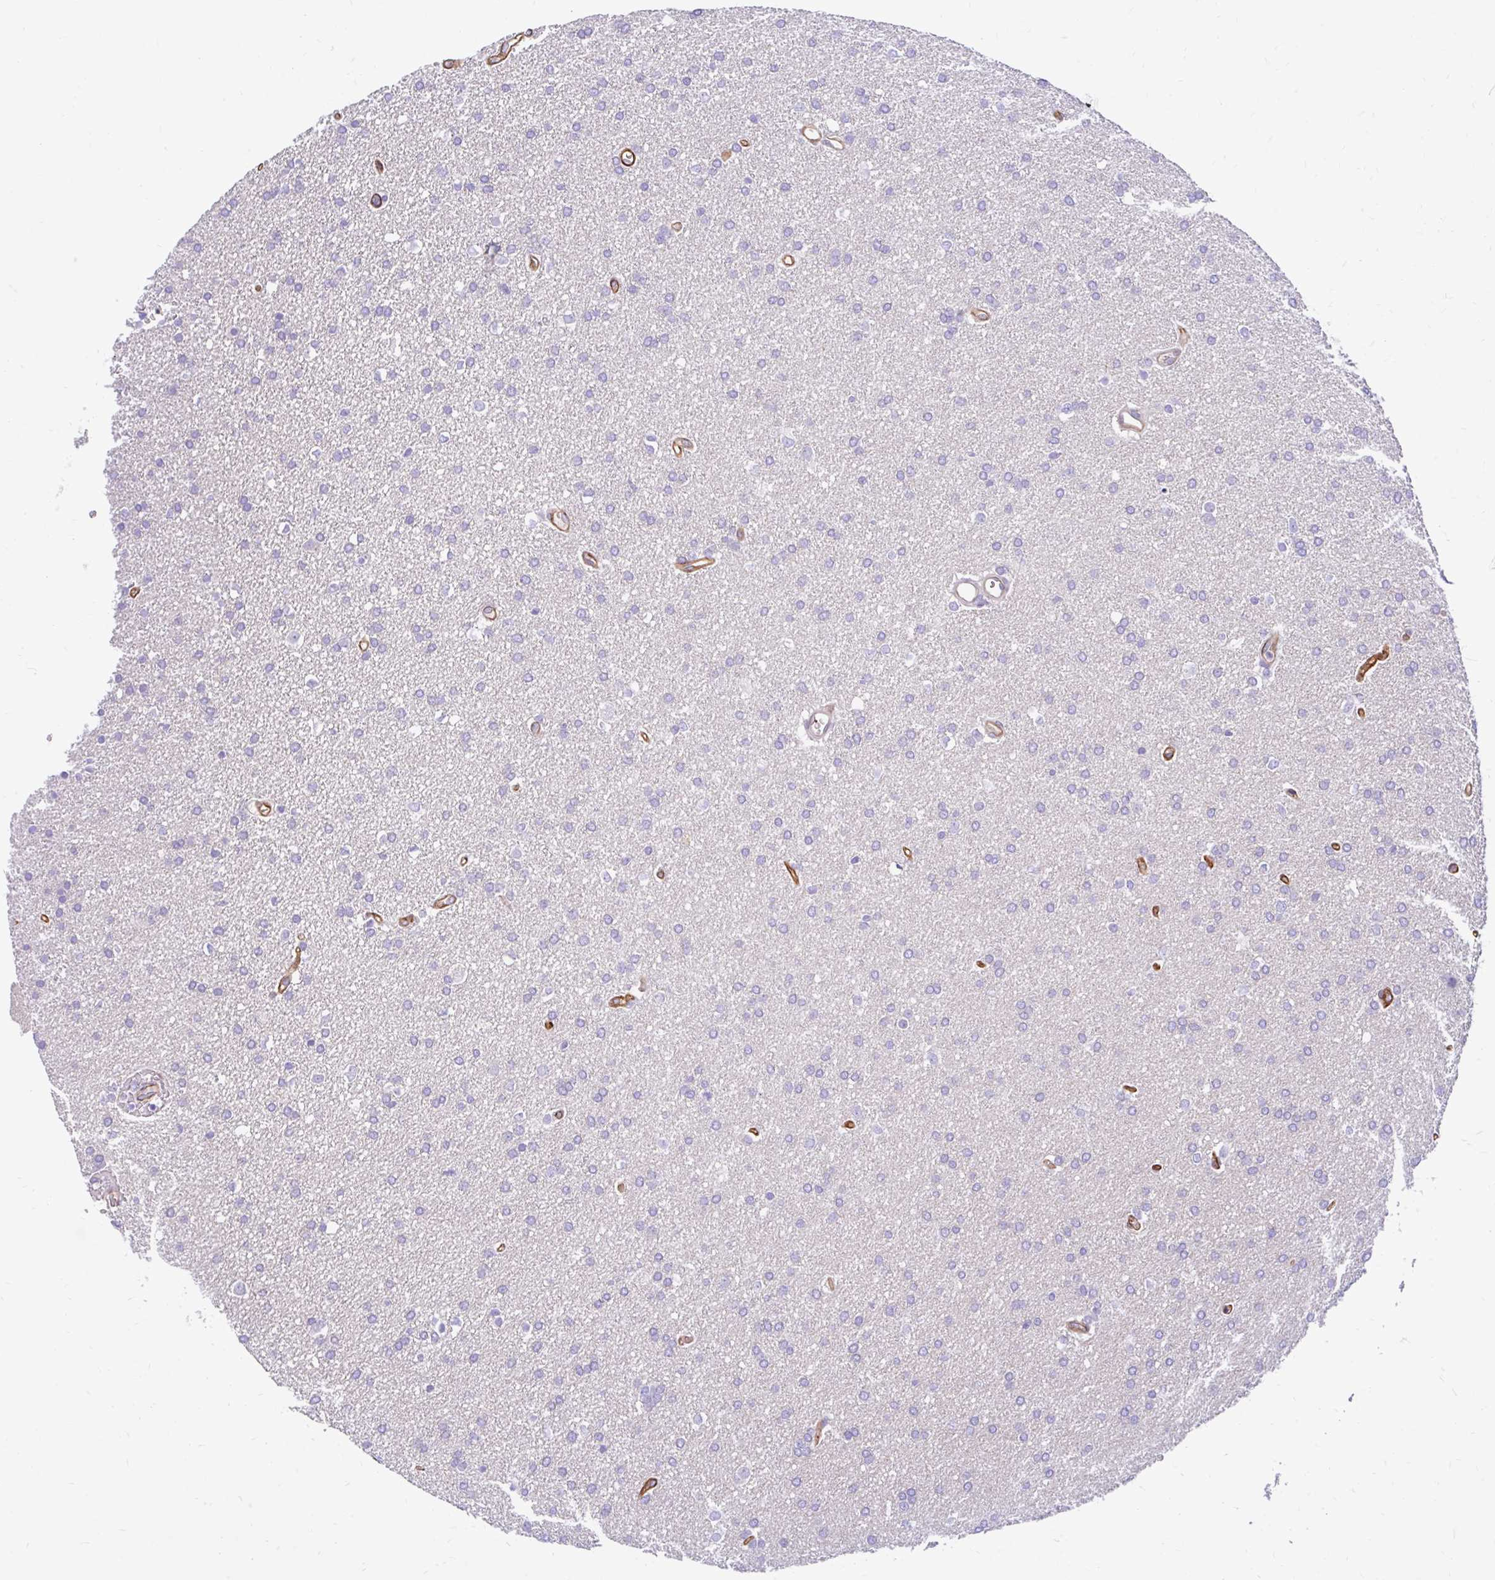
{"staining": {"intensity": "negative", "quantity": "none", "location": "none"}, "tissue": "glioma", "cell_type": "Tumor cells", "image_type": "cancer", "snomed": [{"axis": "morphology", "description": "Glioma, malignant, Low grade"}, {"axis": "topography", "description": "Brain"}], "caption": "High magnification brightfield microscopy of low-grade glioma (malignant) stained with DAB (brown) and counterstained with hematoxylin (blue): tumor cells show no significant staining.", "gene": "ESPNL", "patient": {"sex": "female", "age": 34}}